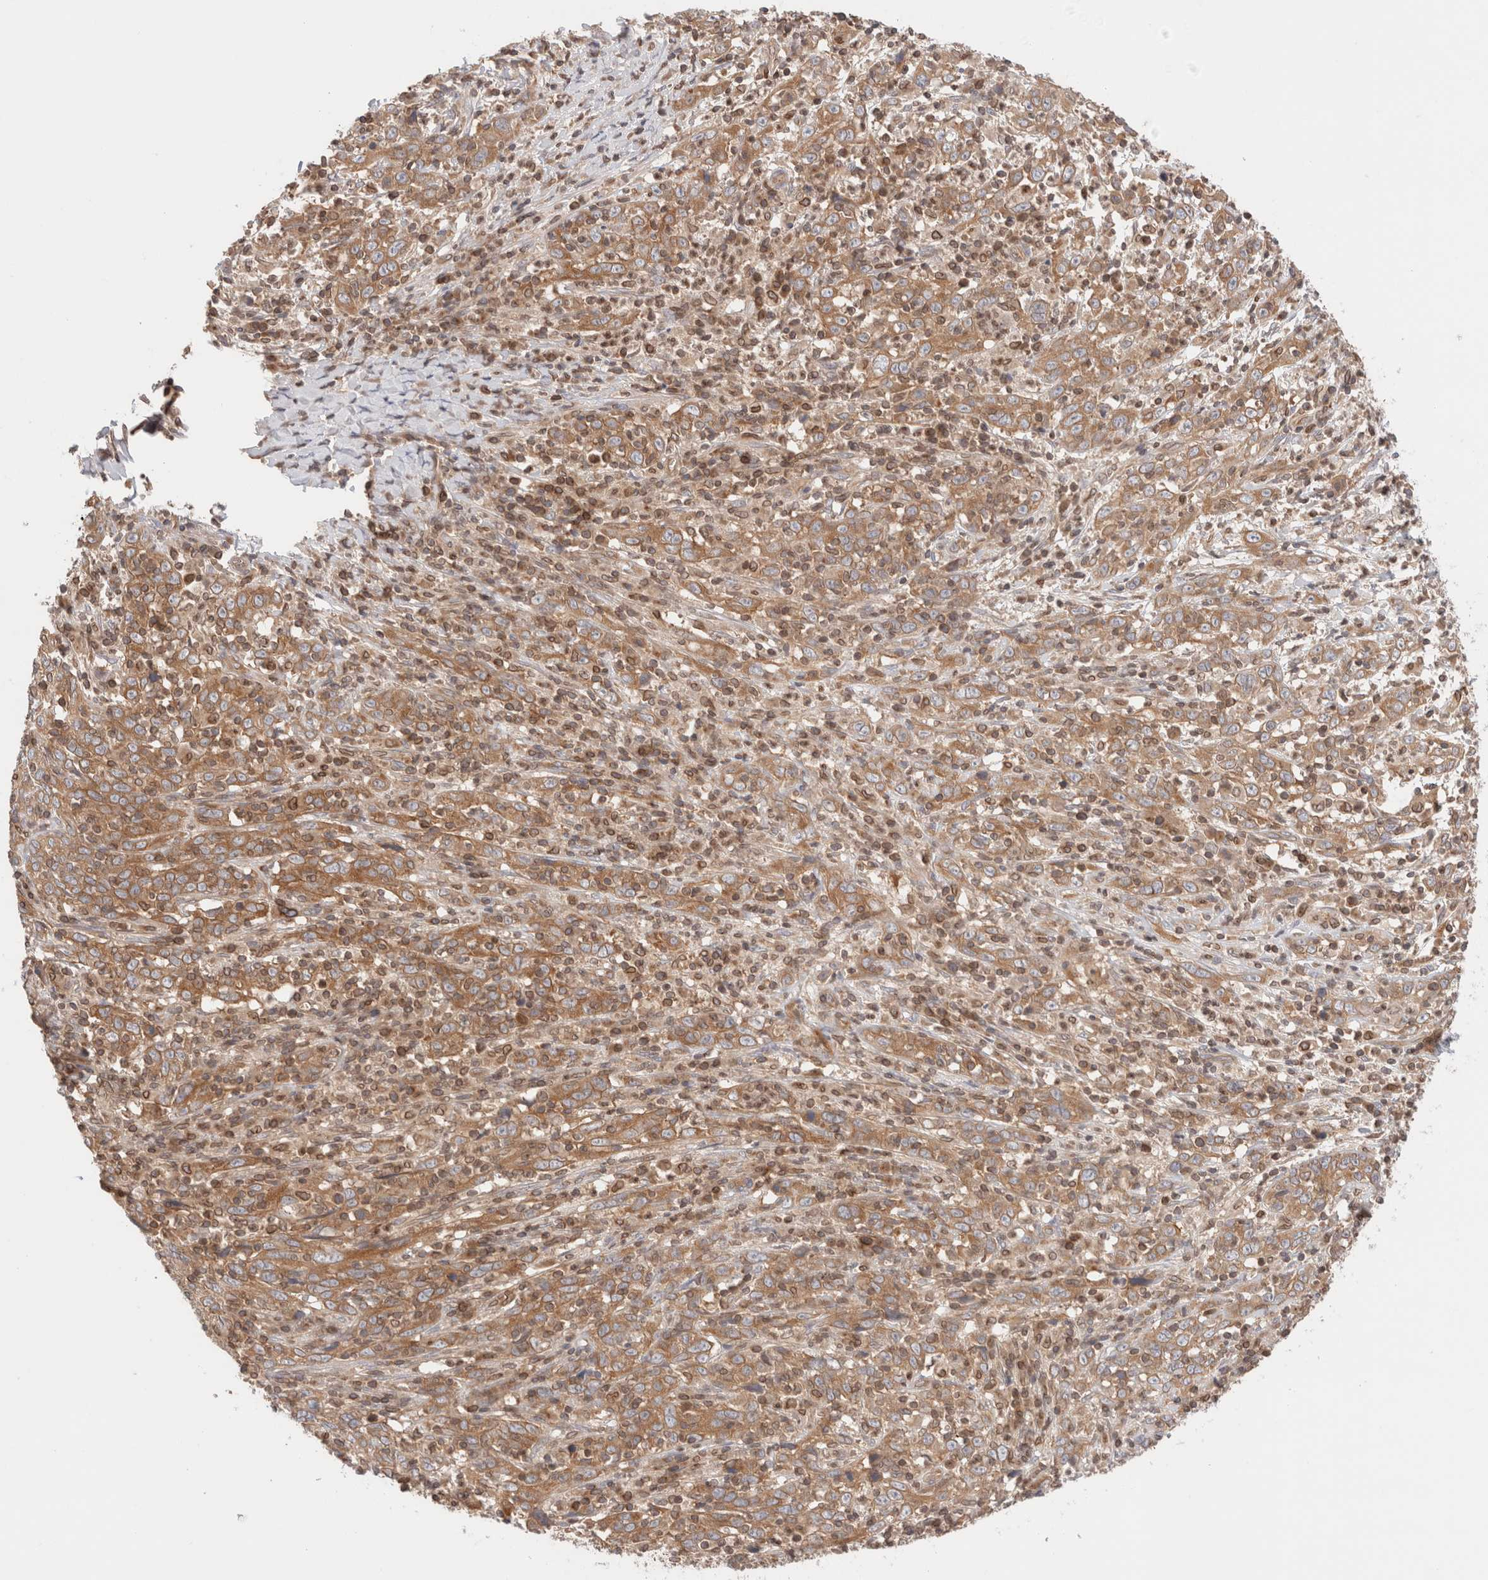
{"staining": {"intensity": "moderate", "quantity": ">75%", "location": "cytoplasmic/membranous"}, "tissue": "cervical cancer", "cell_type": "Tumor cells", "image_type": "cancer", "snomed": [{"axis": "morphology", "description": "Squamous cell carcinoma, NOS"}, {"axis": "topography", "description": "Cervix"}], "caption": "This is a histology image of IHC staining of cervical squamous cell carcinoma, which shows moderate staining in the cytoplasmic/membranous of tumor cells.", "gene": "SIKE1", "patient": {"sex": "female", "age": 46}}